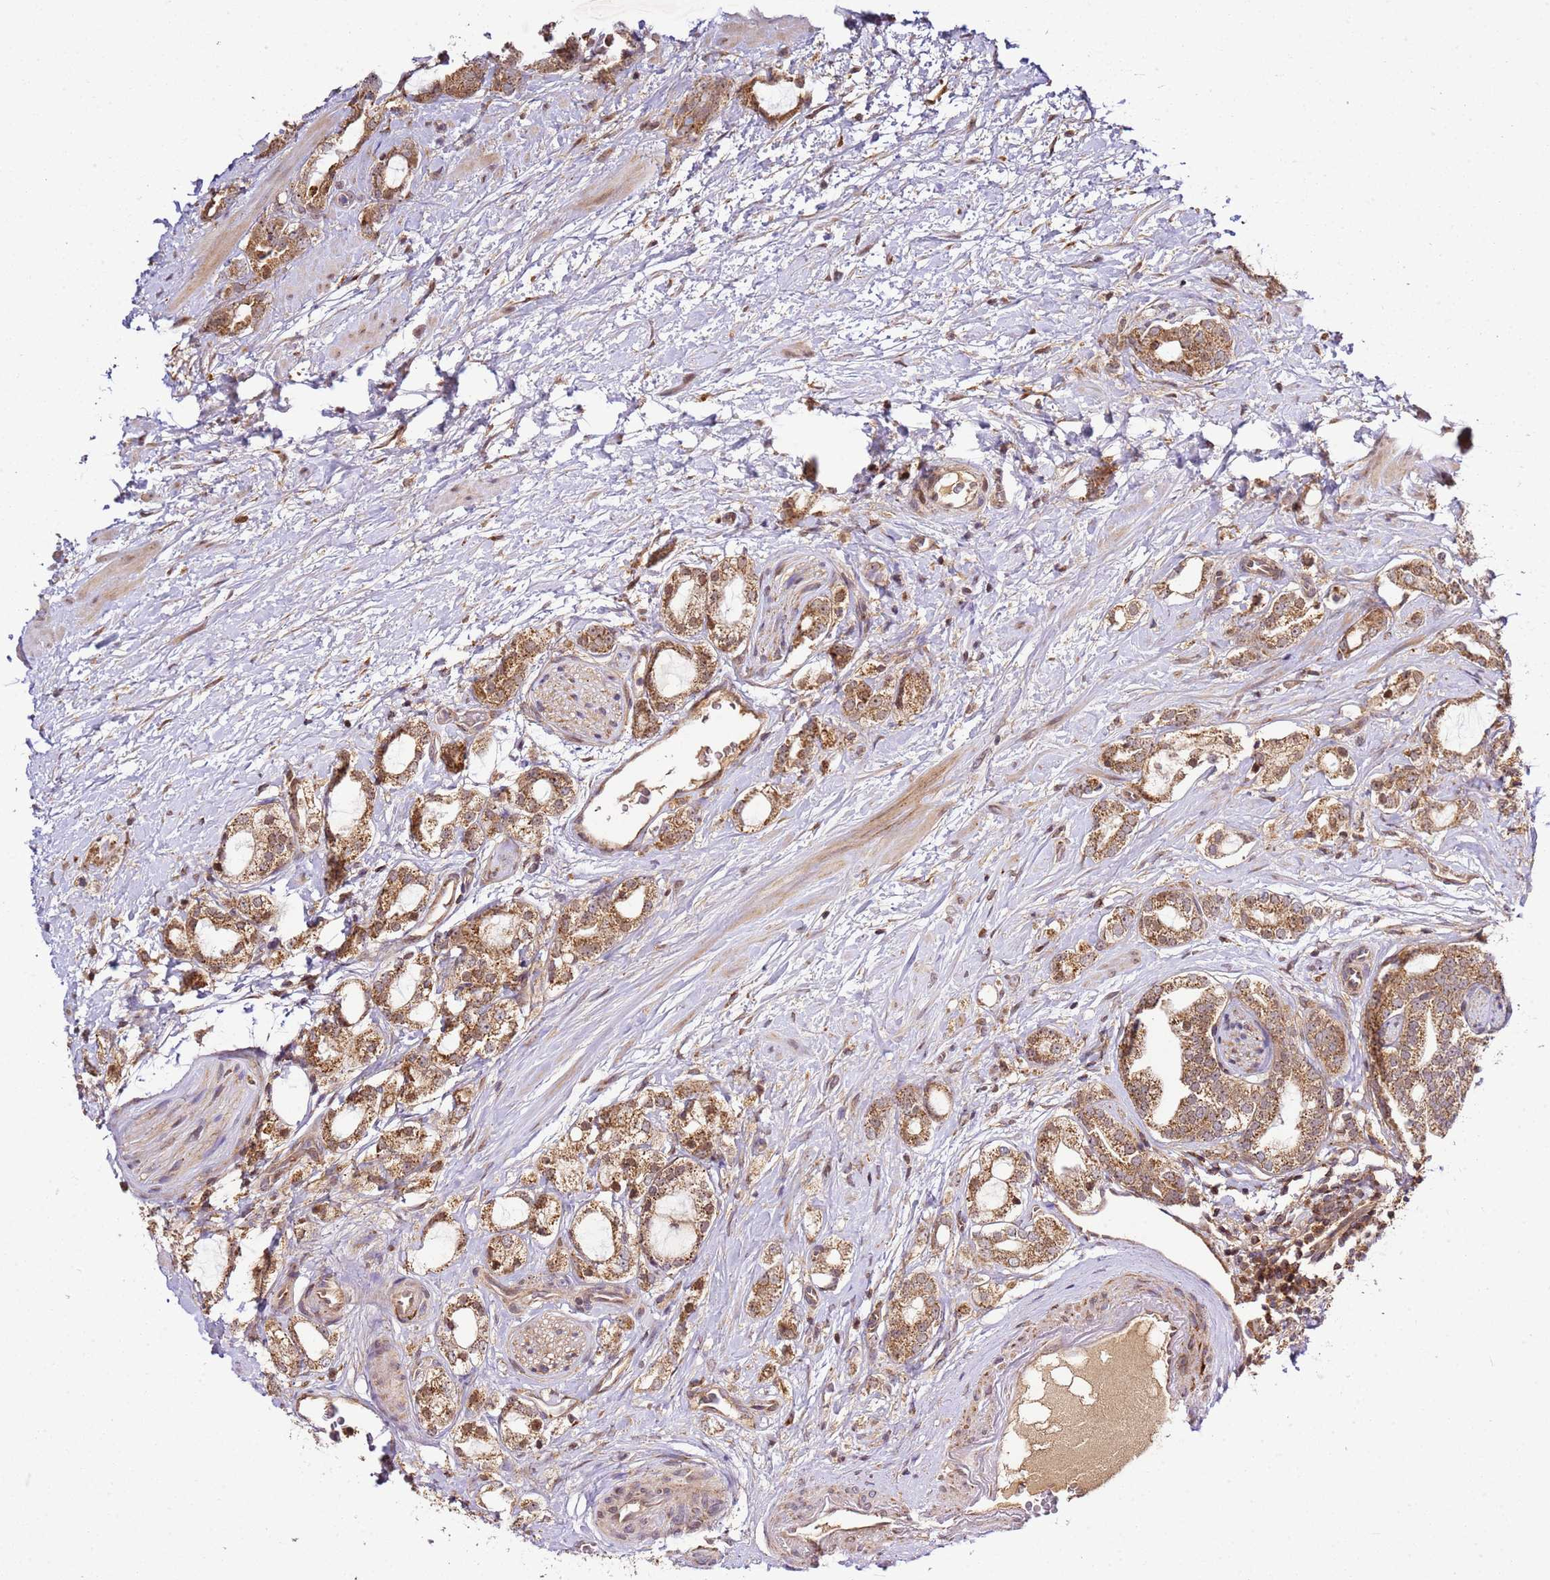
{"staining": {"intensity": "moderate", "quantity": ">75%", "location": "cytoplasmic/membranous"}, "tissue": "prostate cancer", "cell_type": "Tumor cells", "image_type": "cancer", "snomed": [{"axis": "morphology", "description": "Adenocarcinoma, High grade"}, {"axis": "topography", "description": "Prostate"}], "caption": "Protein staining of prostate cancer tissue displays moderate cytoplasmic/membranous expression in about >75% of tumor cells.", "gene": "RASA3", "patient": {"sex": "male", "age": 64}}